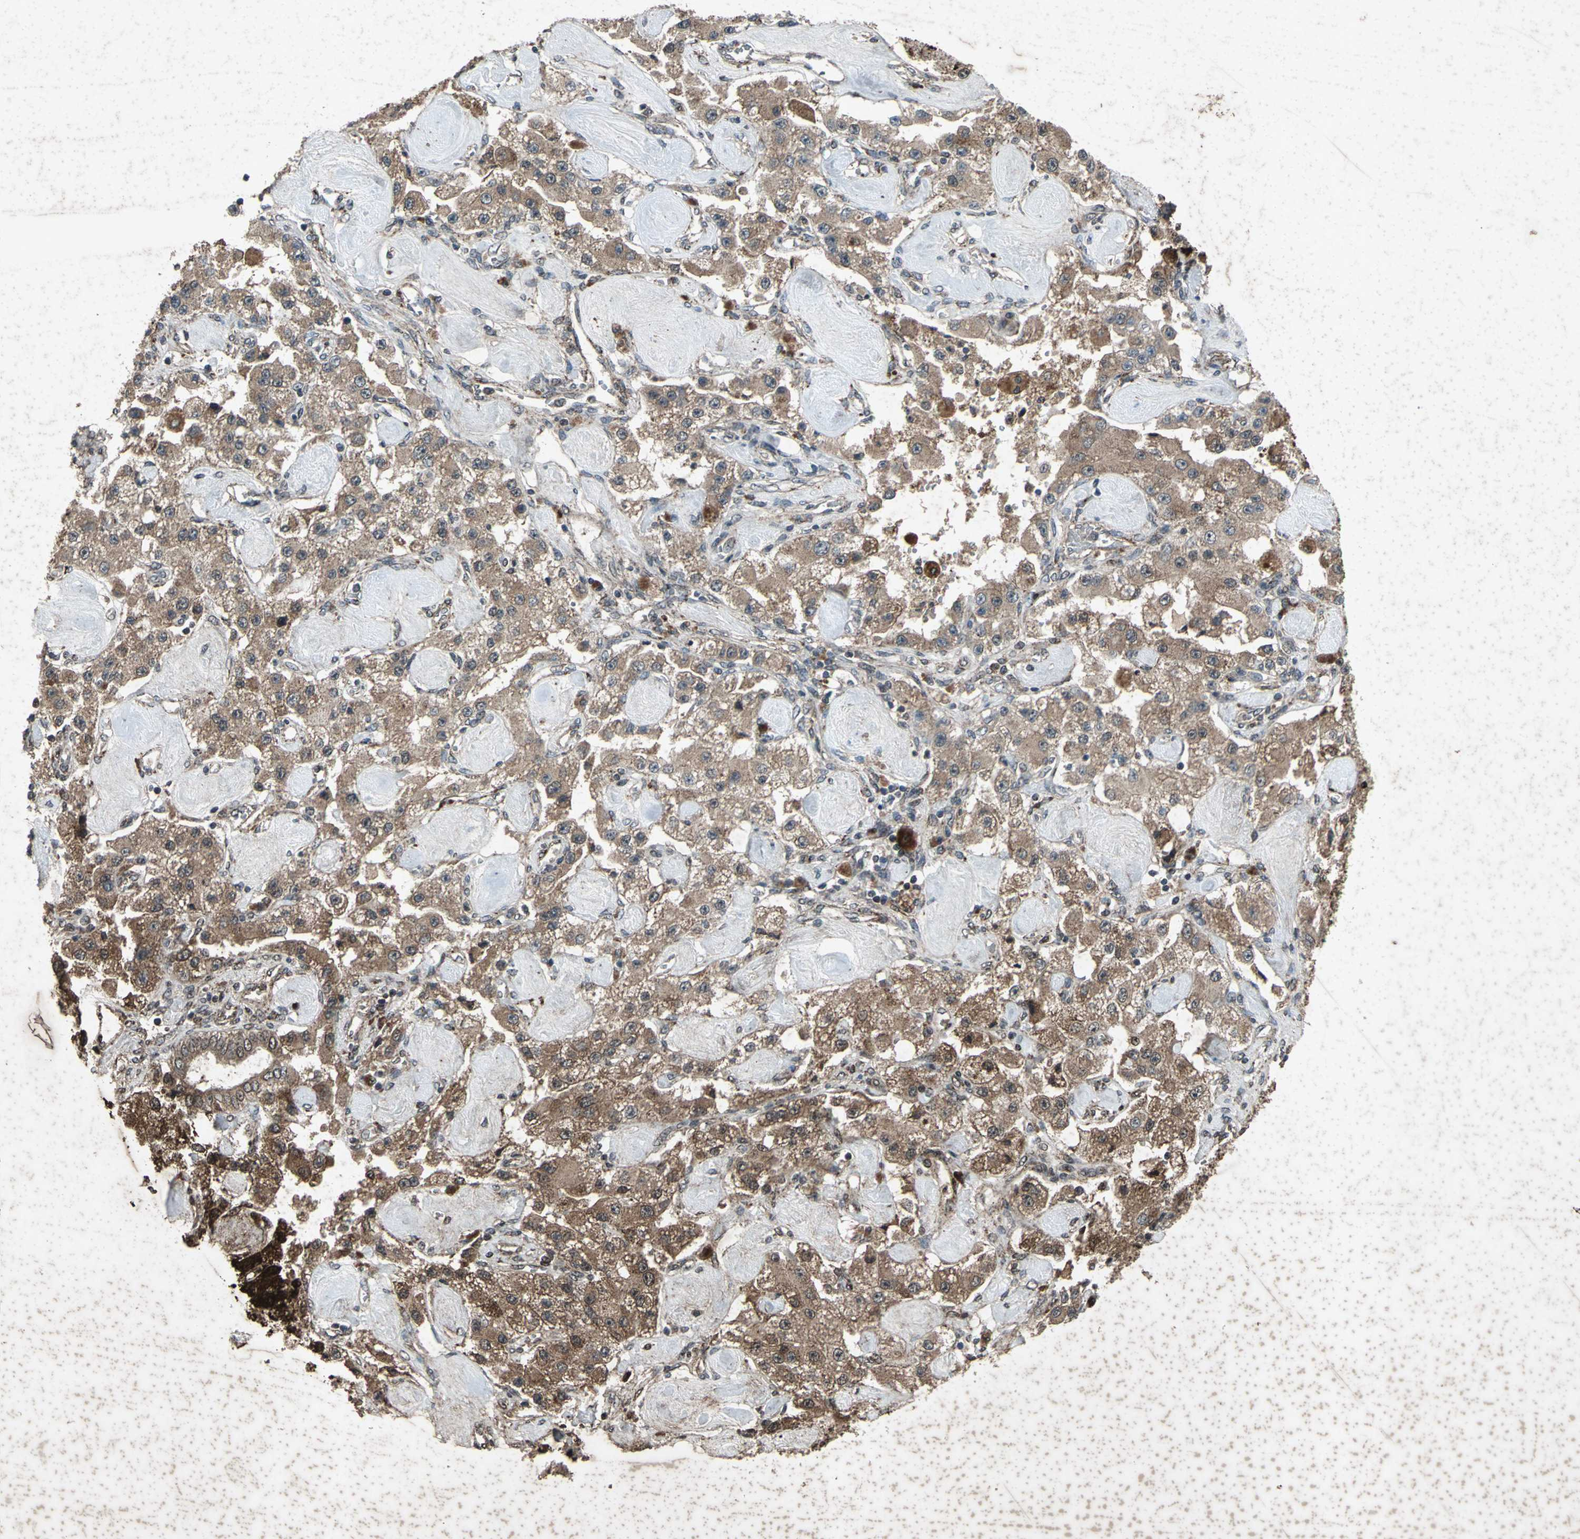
{"staining": {"intensity": "weak", "quantity": ">75%", "location": "cytoplasmic/membranous"}, "tissue": "carcinoid", "cell_type": "Tumor cells", "image_type": "cancer", "snomed": [{"axis": "morphology", "description": "Carcinoid, malignant, NOS"}, {"axis": "topography", "description": "Pancreas"}], "caption": "An image of human carcinoid stained for a protein demonstrates weak cytoplasmic/membranous brown staining in tumor cells.", "gene": "SEPTIN4", "patient": {"sex": "male", "age": 41}}